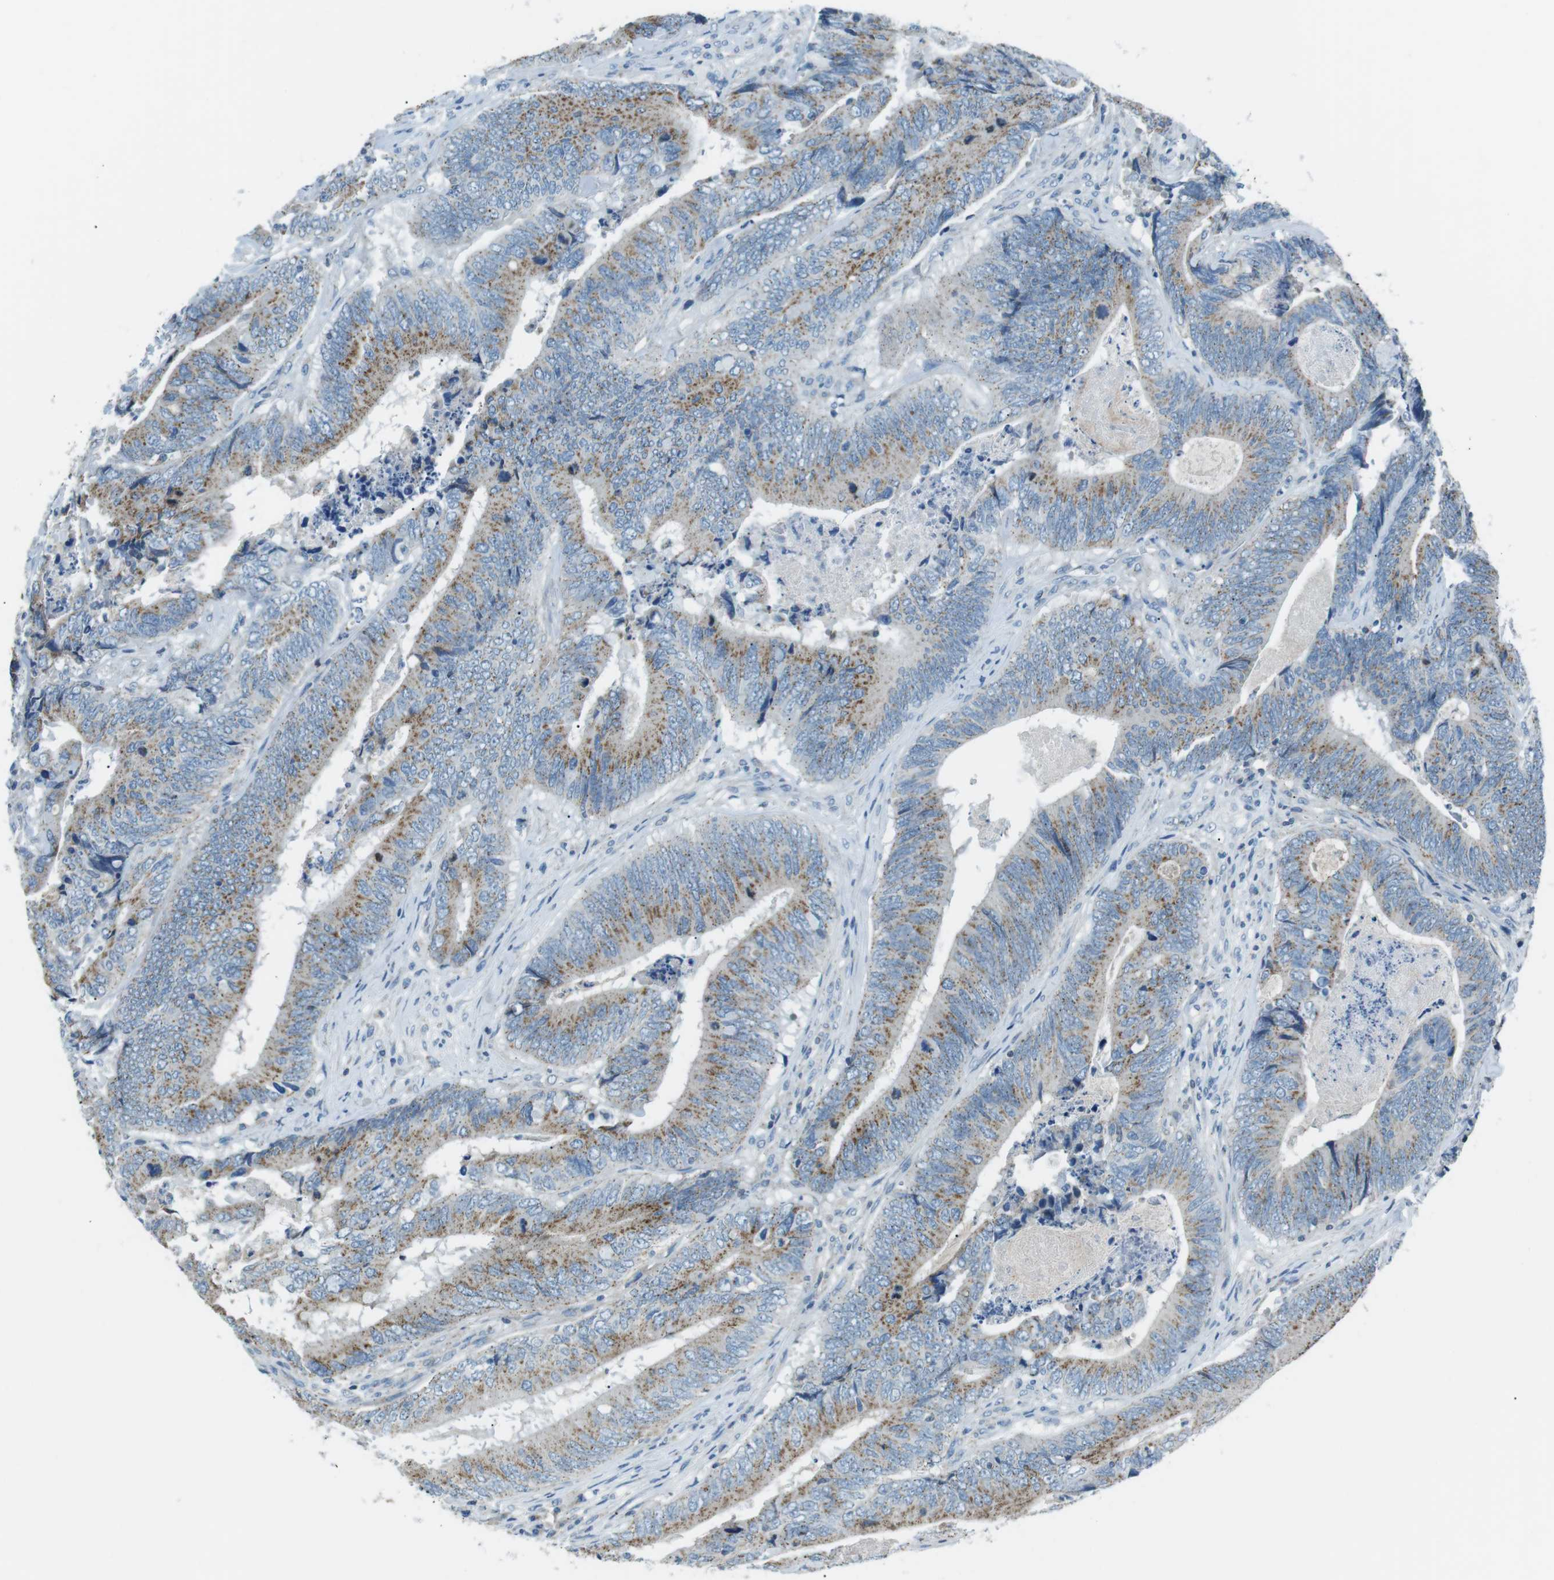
{"staining": {"intensity": "moderate", "quantity": ">75%", "location": "cytoplasmic/membranous"}, "tissue": "colorectal cancer", "cell_type": "Tumor cells", "image_type": "cancer", "snomed": [{"axis": "morphology", "description": "Normal tissue, NOS"}, {"axis": "morphology", "description": "Adenocarcinoma, NOS"}, {"axis": "topography", "description": "Colon"}], "caption": "This histopathology image shows adenocarcinoma (colorectal) stained with immunohistochemistry (IHC) to label a protein in brown. The cytoplasmic/membranous of tumor cells show moderate positivity for the protein. Nuclei are counter-stained blue.", "gene": "FAM3B", "patient": {"sex": "male", "age": 56}}